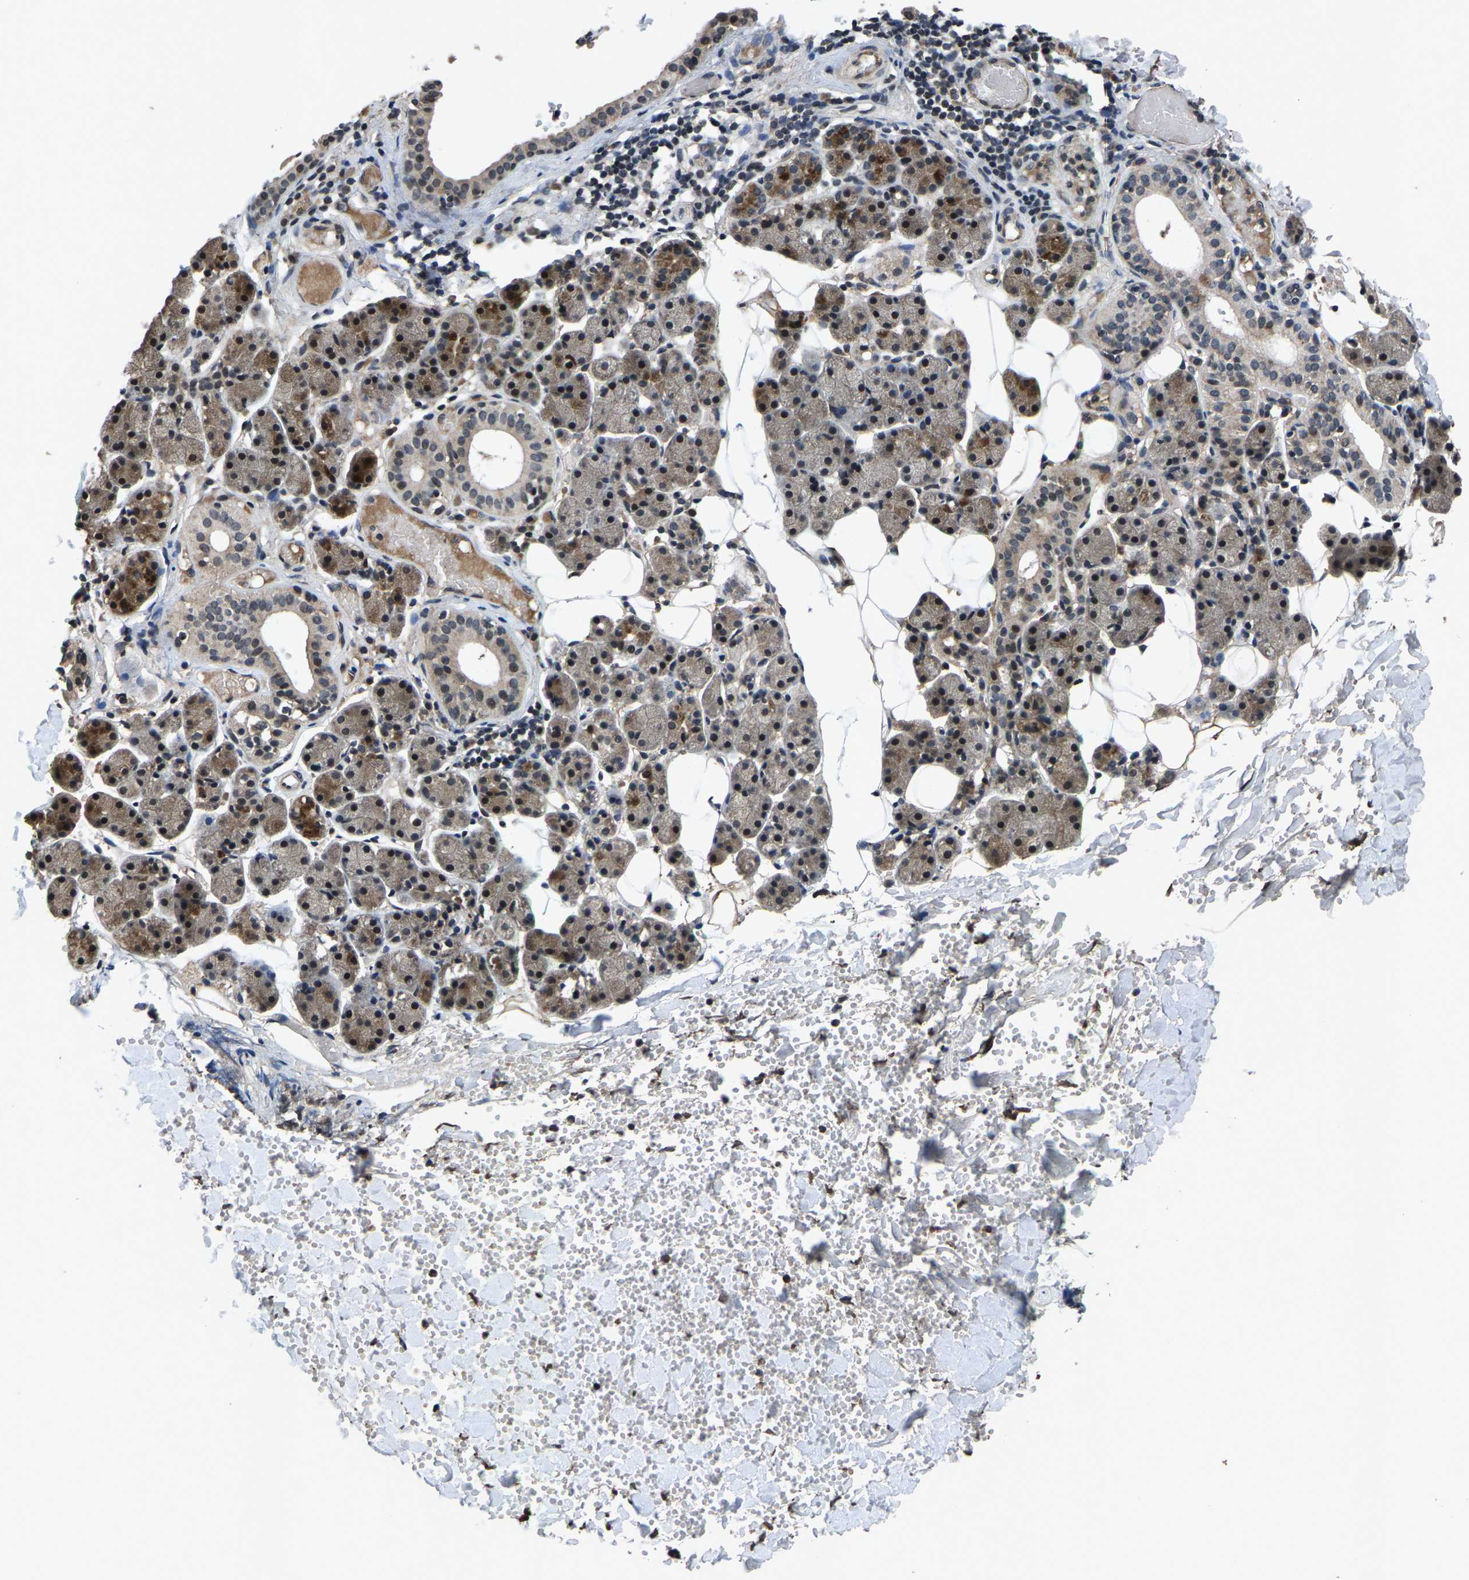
{"staining": {"intensity": "strong", "quantity": "25%-75%", "location": "cytoplasmic/membranous,nuclear"}, "tissue": "salivary gland", "cell_type": "Glandular cells", "image_type": "normal", "snomed": [{"axis": "morphology", "description": "Normal tissue, NOS"}, {"axis": "topography", "description": "Salivary gland"}], "caption": "A high amount of strong cytoplasmic/membranous,nuclear staining is seen in about 25%-75% of glandular cells in unremarkable salivary gland. The protein of interest is stained brown, and the nuclei are stained in blue (DAB IHC with brightfield microscopy, high magnification).", "gene": "HUWE1", "patient": {"sex": "female", "age": 33}}